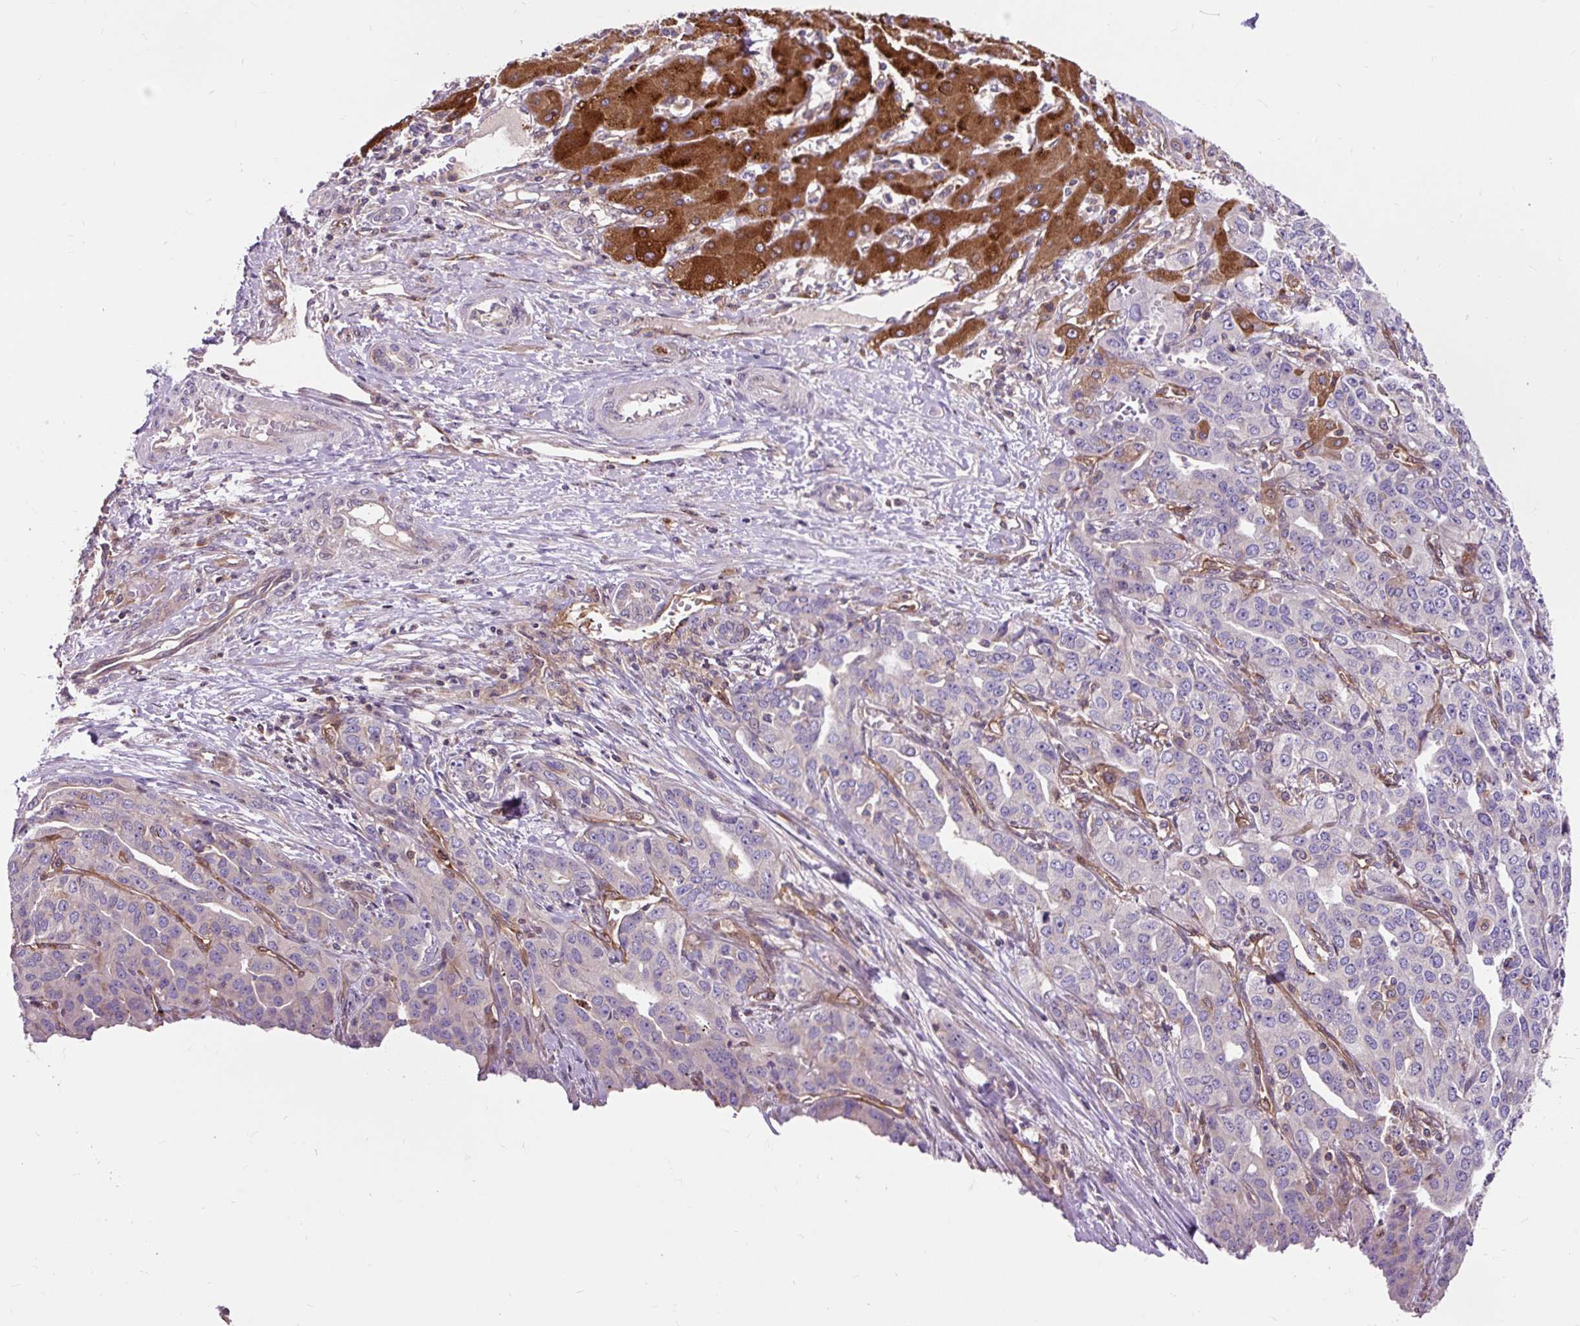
{"staining": {"intensity": "negative", "quantity": "none", "location": "none"}, "tissue": "liver cancer", "cell_type": "Tumor cells", "image_type": "cancer", "snomed": [{"axis": "morphology", "description": "Cholangiocarcinoma"}, {"axis": "topography", "description": "Liver"}], "caption": "High magnification brightfield microscopy of cholangiocarcinoma (liver) stained with DAB (brown) and counterstained with hematoxylin (blue): tumor cells show no significant positivity.", "gene": "PCDHGB3", "patient": {"sex": "male", "age": 59}}